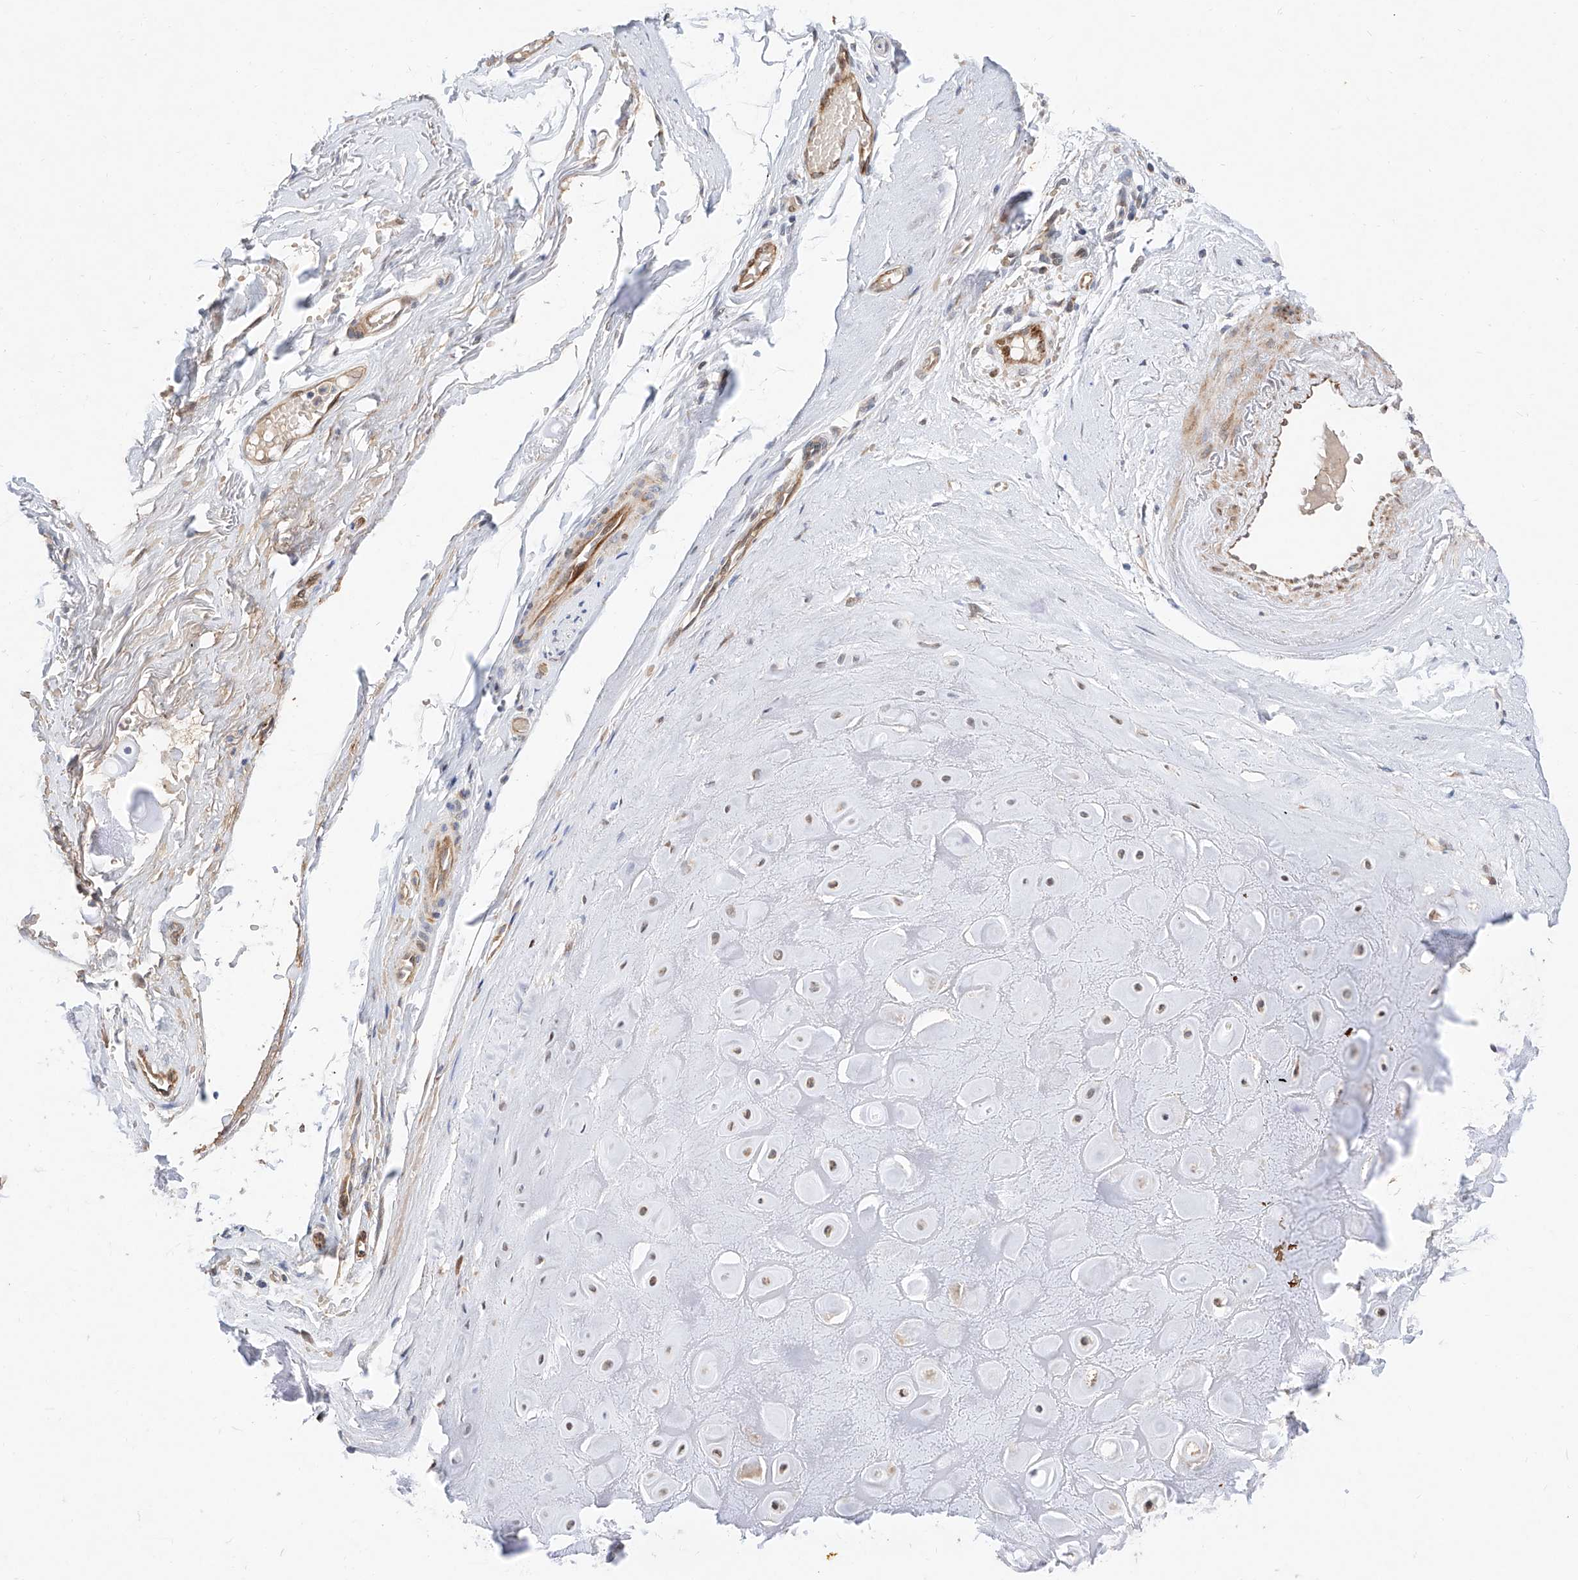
{"staining": {"intensity": "moderate", "quantity": ">75%", "location": "cytoplasmic/membranous"}, "tissue": "adipose tissue", "cell_type": "Adipocytes", "image_type": "normal", "snomed": [{"axis": "morphology", "description": "Normal tissue, NOS"}, {"axis": "morphology", "description": "Basal cell carcinoma"}, {"axis": "topography", "description": "Skin"}], "caption": "Adipocytes display moderate cytoplasmic/membranous staining in approximately >75% of cells in unremarkable adipose tissue.", "gene": "FUCA2", "patient": {"sex": "female", "age": 89}}